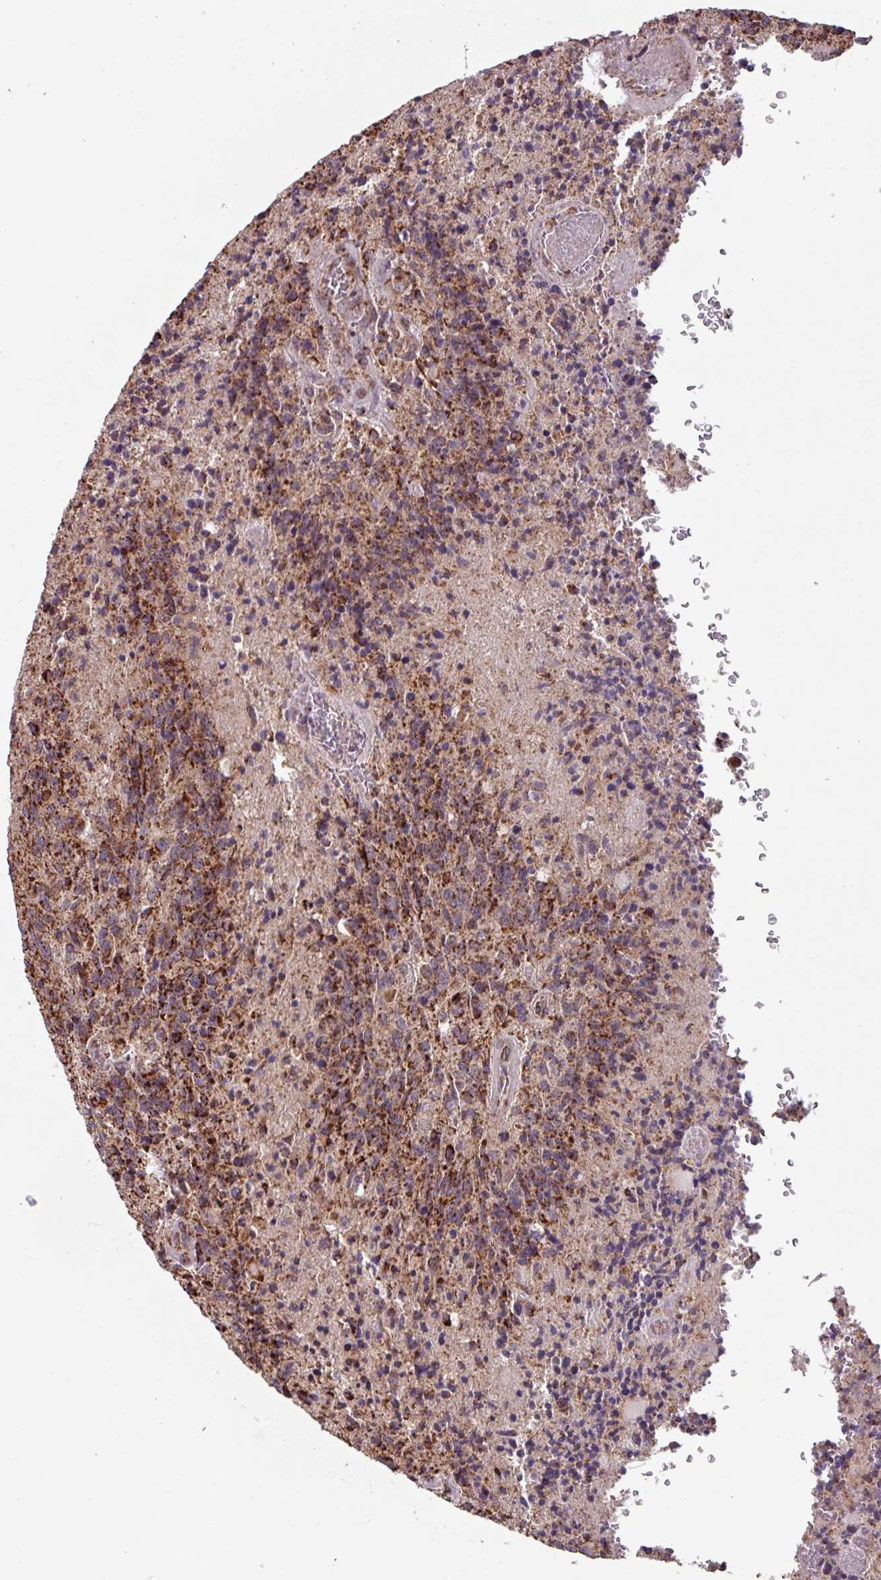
{"staining": {"intensity": "strong", "quantity": ">75%", "location": "cytoplasmic/membranous"}, "tissue": "glioma", "cell_type": "Tumor cells", "image_type": "cancer", "snomed": [{"axis": "morphology", "description": "Glioma, malignant, High grade"}, {"axis": "topography", "description": "Brain"}], "caption": "Malignant high-grade glioma stained for a protein shows strong cytoplasmic/membranous positivity in tumor cells.", "gene": "COX7C", "patient": {"sex": "male", "age": 36}}